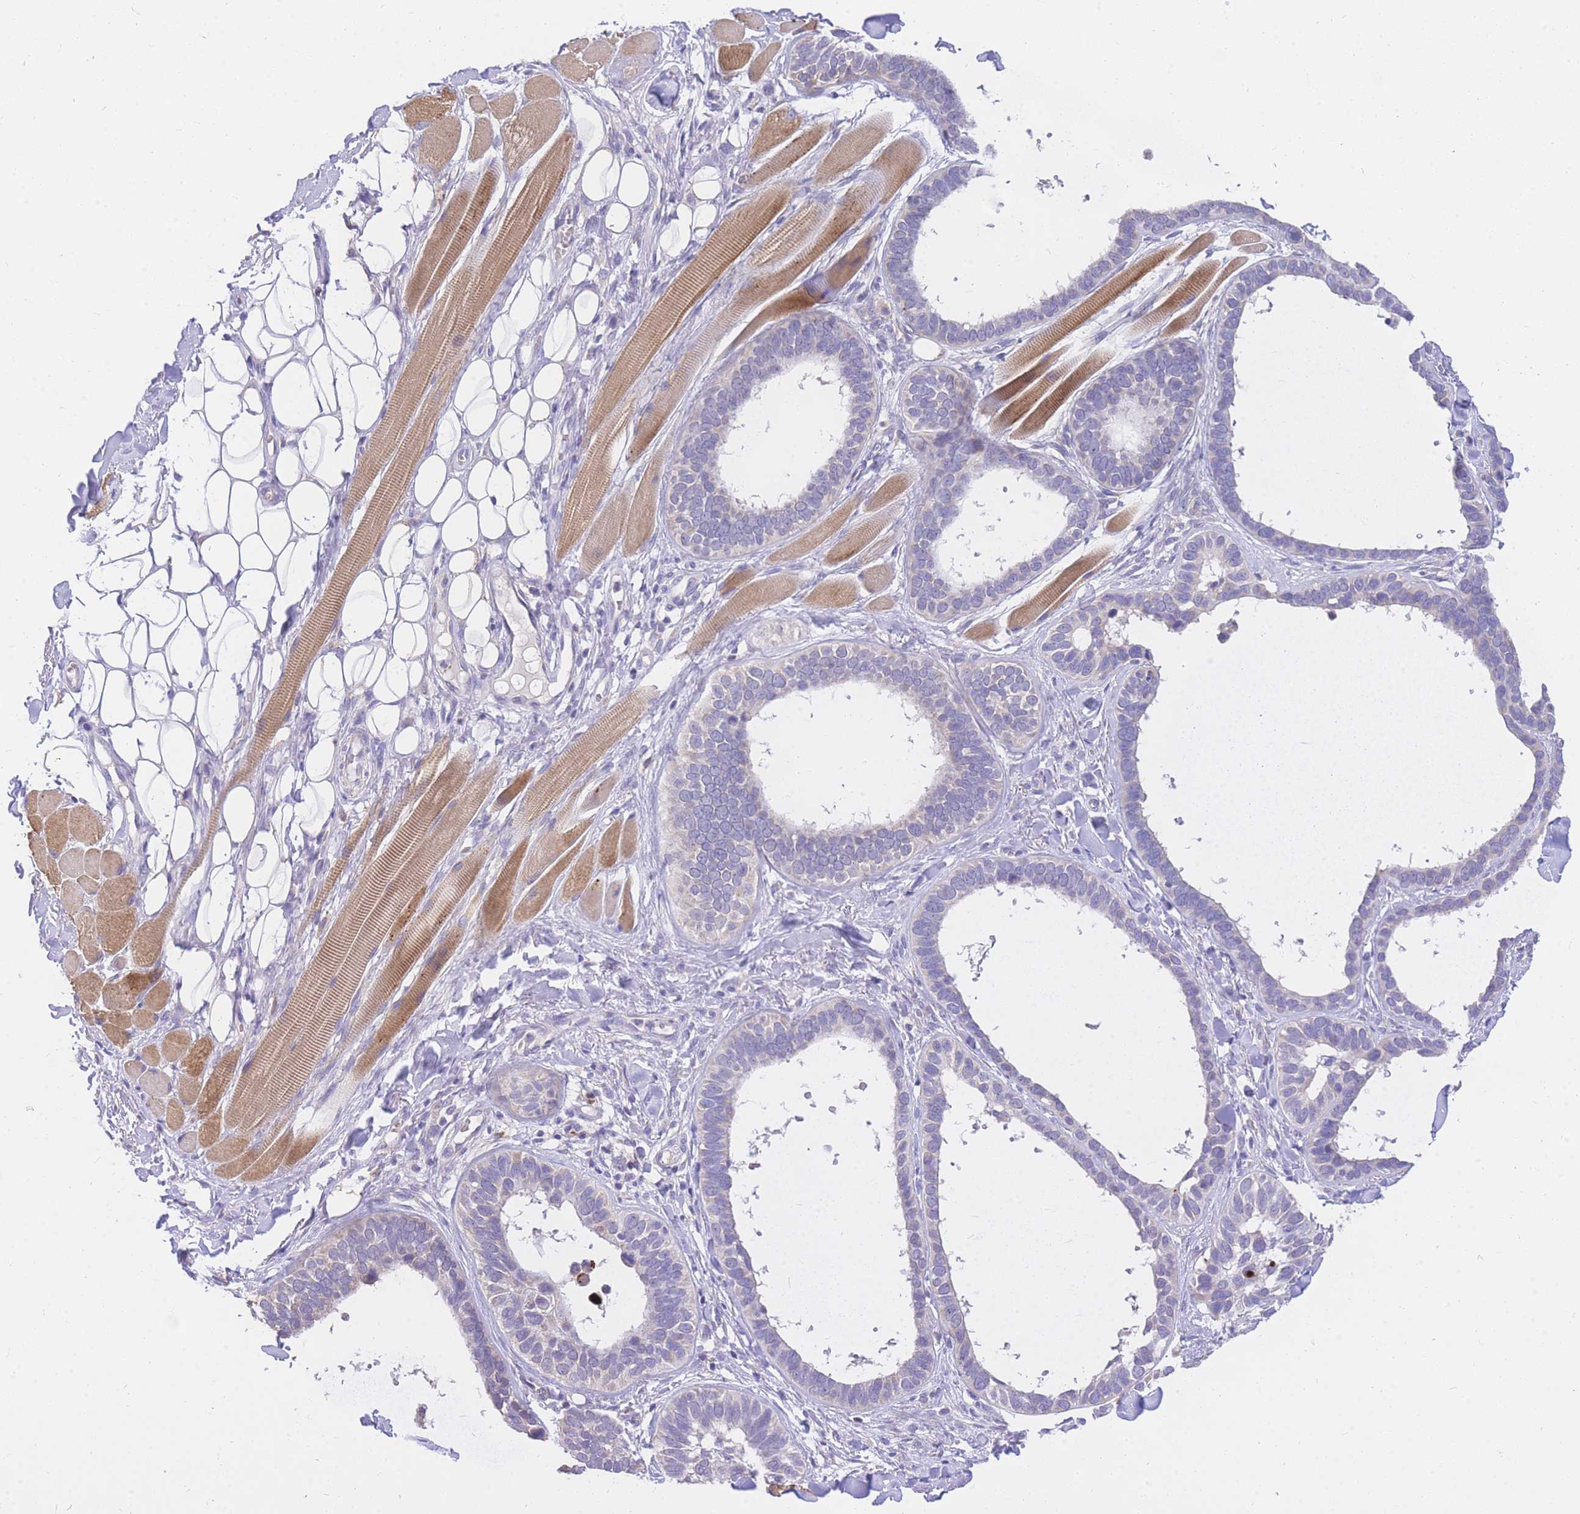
{"staining": {"intensity": "negative", "quantity": "none", "location": "none"}, "tissue": "skin cancer", "cell_type": "Tumor cells", "image_type": "cancer", "snomed": [{"axis": "morphology", "description": "Basal cell carcinoma"}, {"axis": "topography", "description": "Skin"}], "caption": "Immunohistochemistry (IHC) histopathology image of neoplastic tissue: human skin cancer (basal cell carcinoma) stained with DAB shows no significant protein expression in tumor cells. (Immunohistochemistry (IHC), brightfield microscopy, high magnification).", "gene": "C2orf88", "patient": {"sex": "male", "age": 62}}